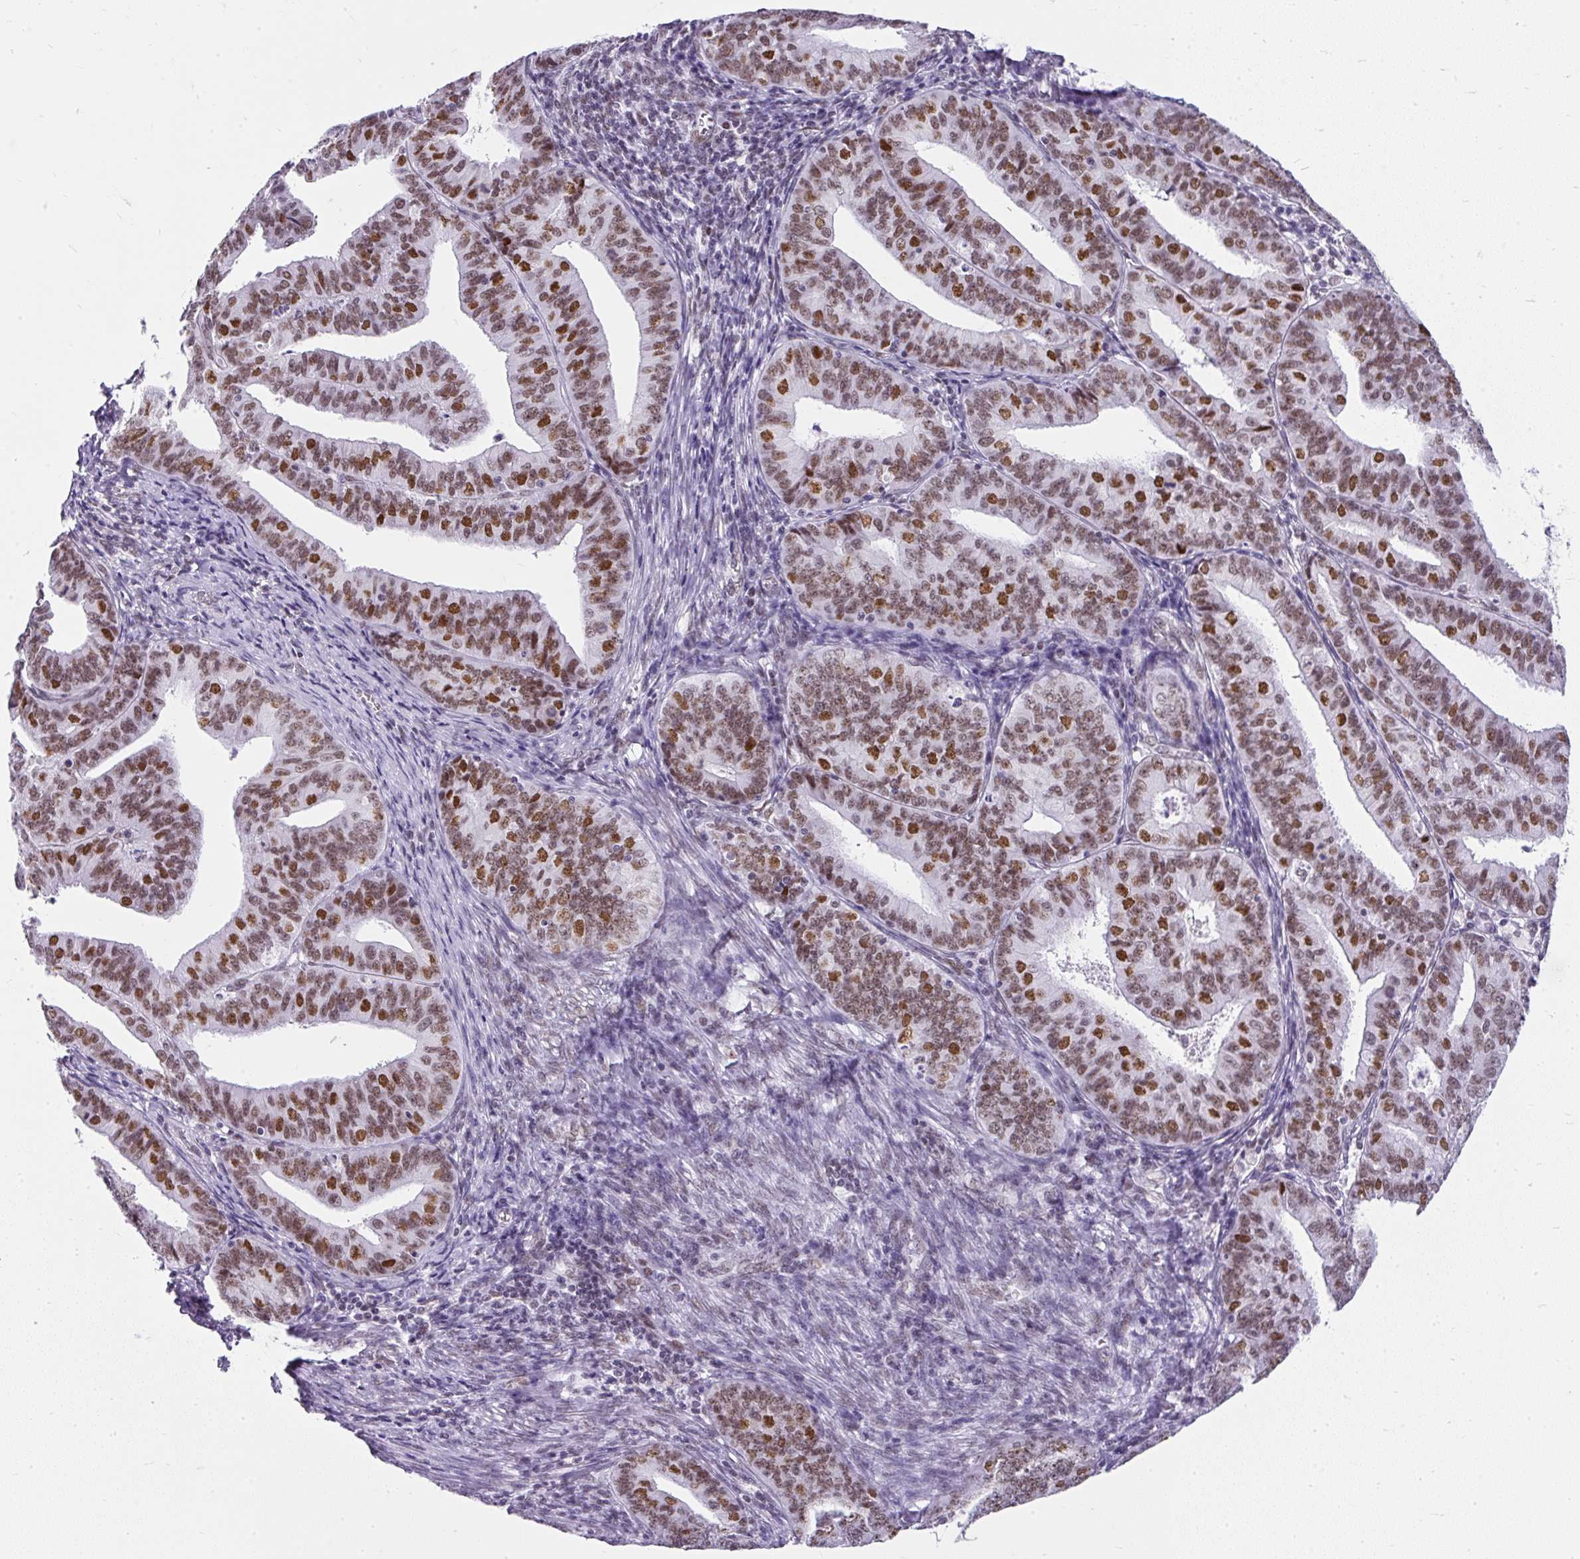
{"staining": {"intensity": "strong", "quantity": ">75%", "location": "nuclear"}, "tissue": "endometrial cancer", "cell_type": "Tumor cells", "image_type": "cancer", "snomed": [{"axis": "morphology", "description": "Adenocarcinoma, NOS"}, {"axis": "topography", "description": "Endometrium"}], "caption": "The immunohistochemical stain labels strong nuclear staining in tumor cells of endometrial cancer tissue. Immunohistochemistry (ihc) stains the protein in brown and the nuclei are stained blue.", "gene": "PLCXD2", "patient": {"sex": "female", "age": 73}}